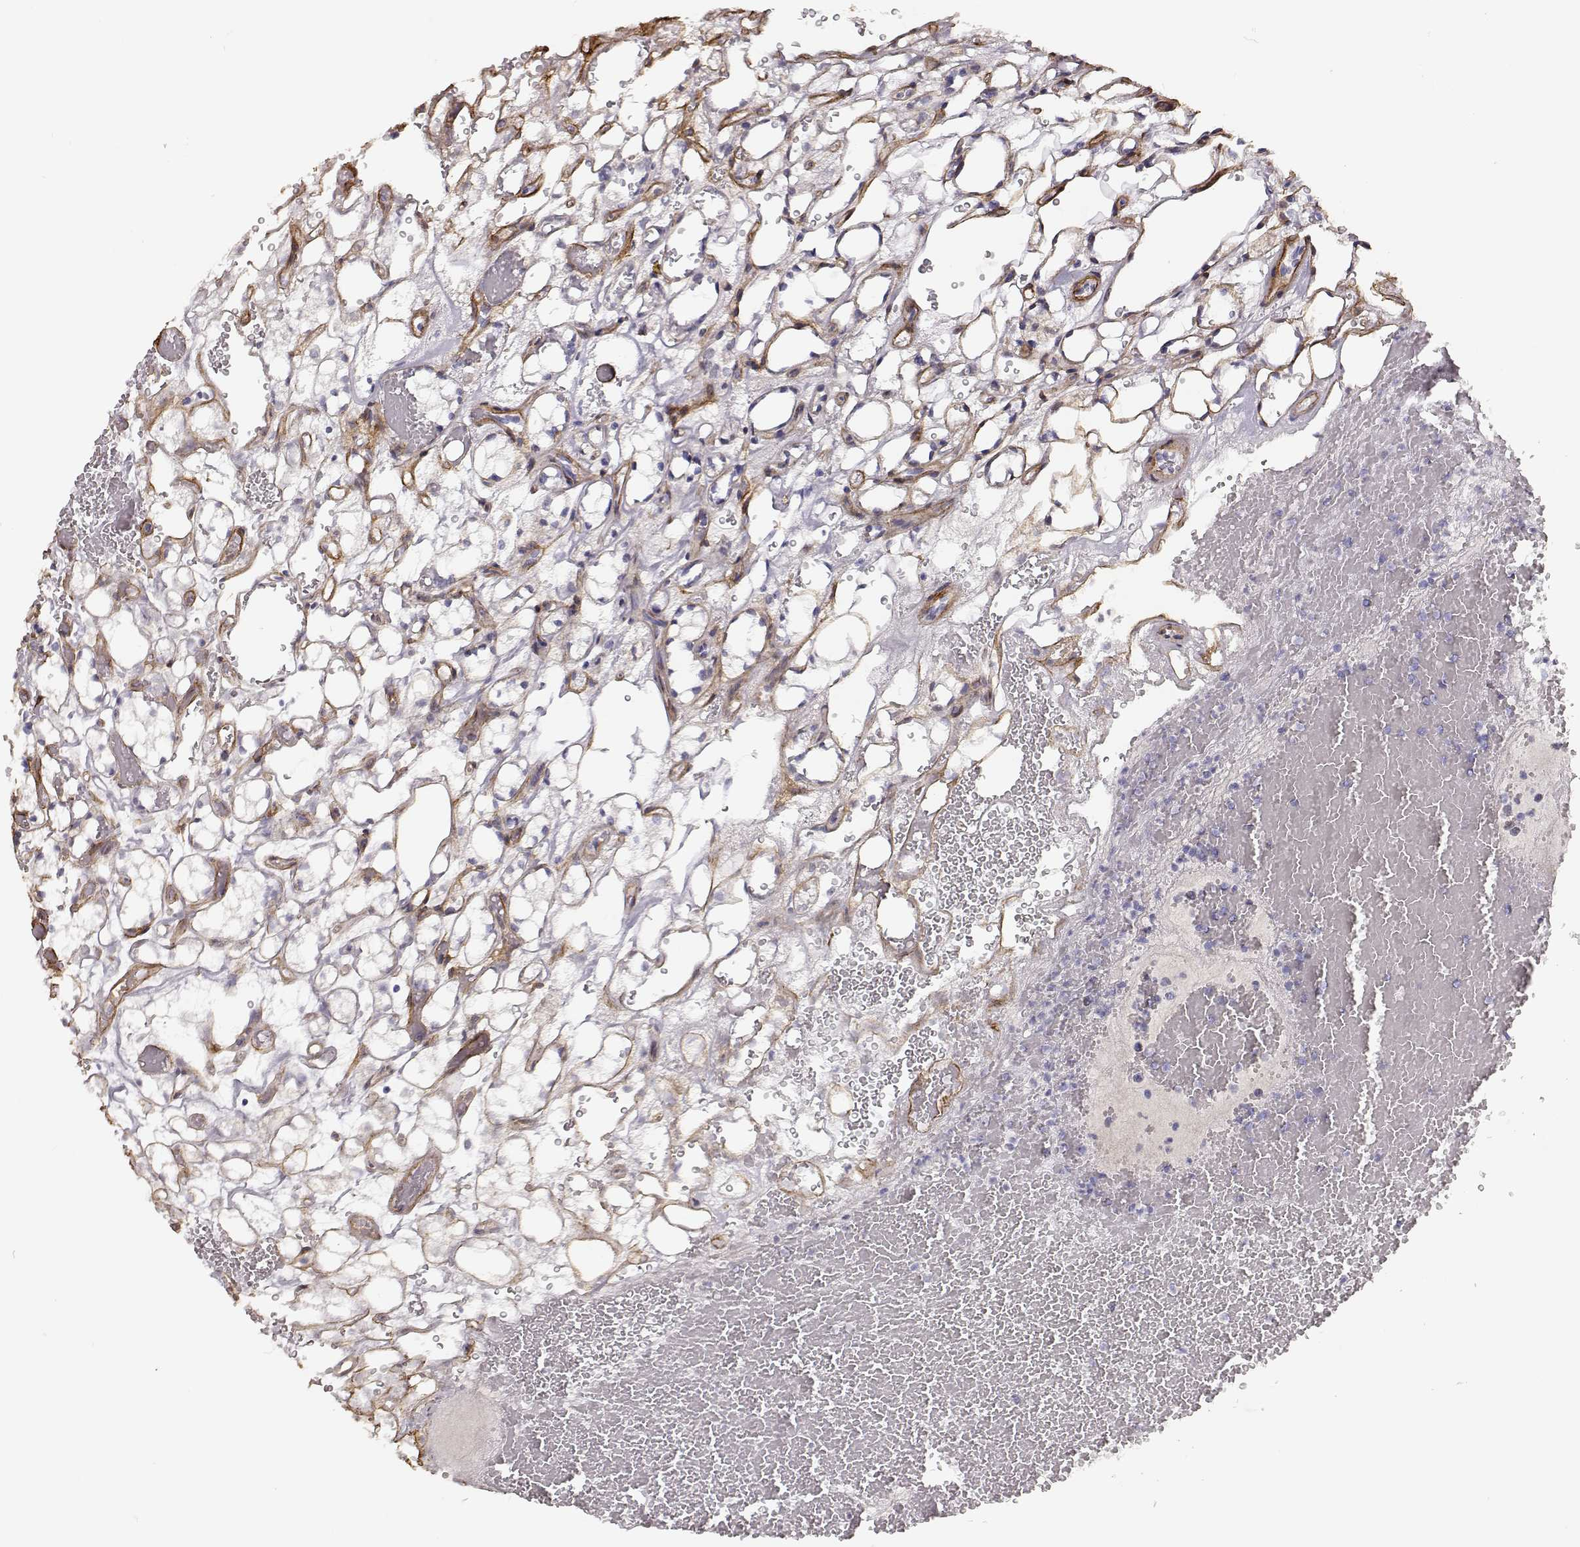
{"staining": {"intensity": "negative", "quantity": "none", "location": "none"}, "tissue": "renal cancer", "cell_type": "Tumor cells", "image_type": "cancer", "snomed": [{"axis": "morphology", "description": "Adenocarcinoma, NOS"}, {"axis": "topography", "description": "Kidney"}], "caption": "Human renal cancer (adenocarcinoma) stained for a protein using immunohistochemistry displays no expression in tumor cells.", "gene": "LAMA5", "patient": {"sex": "female", "age": 69}}